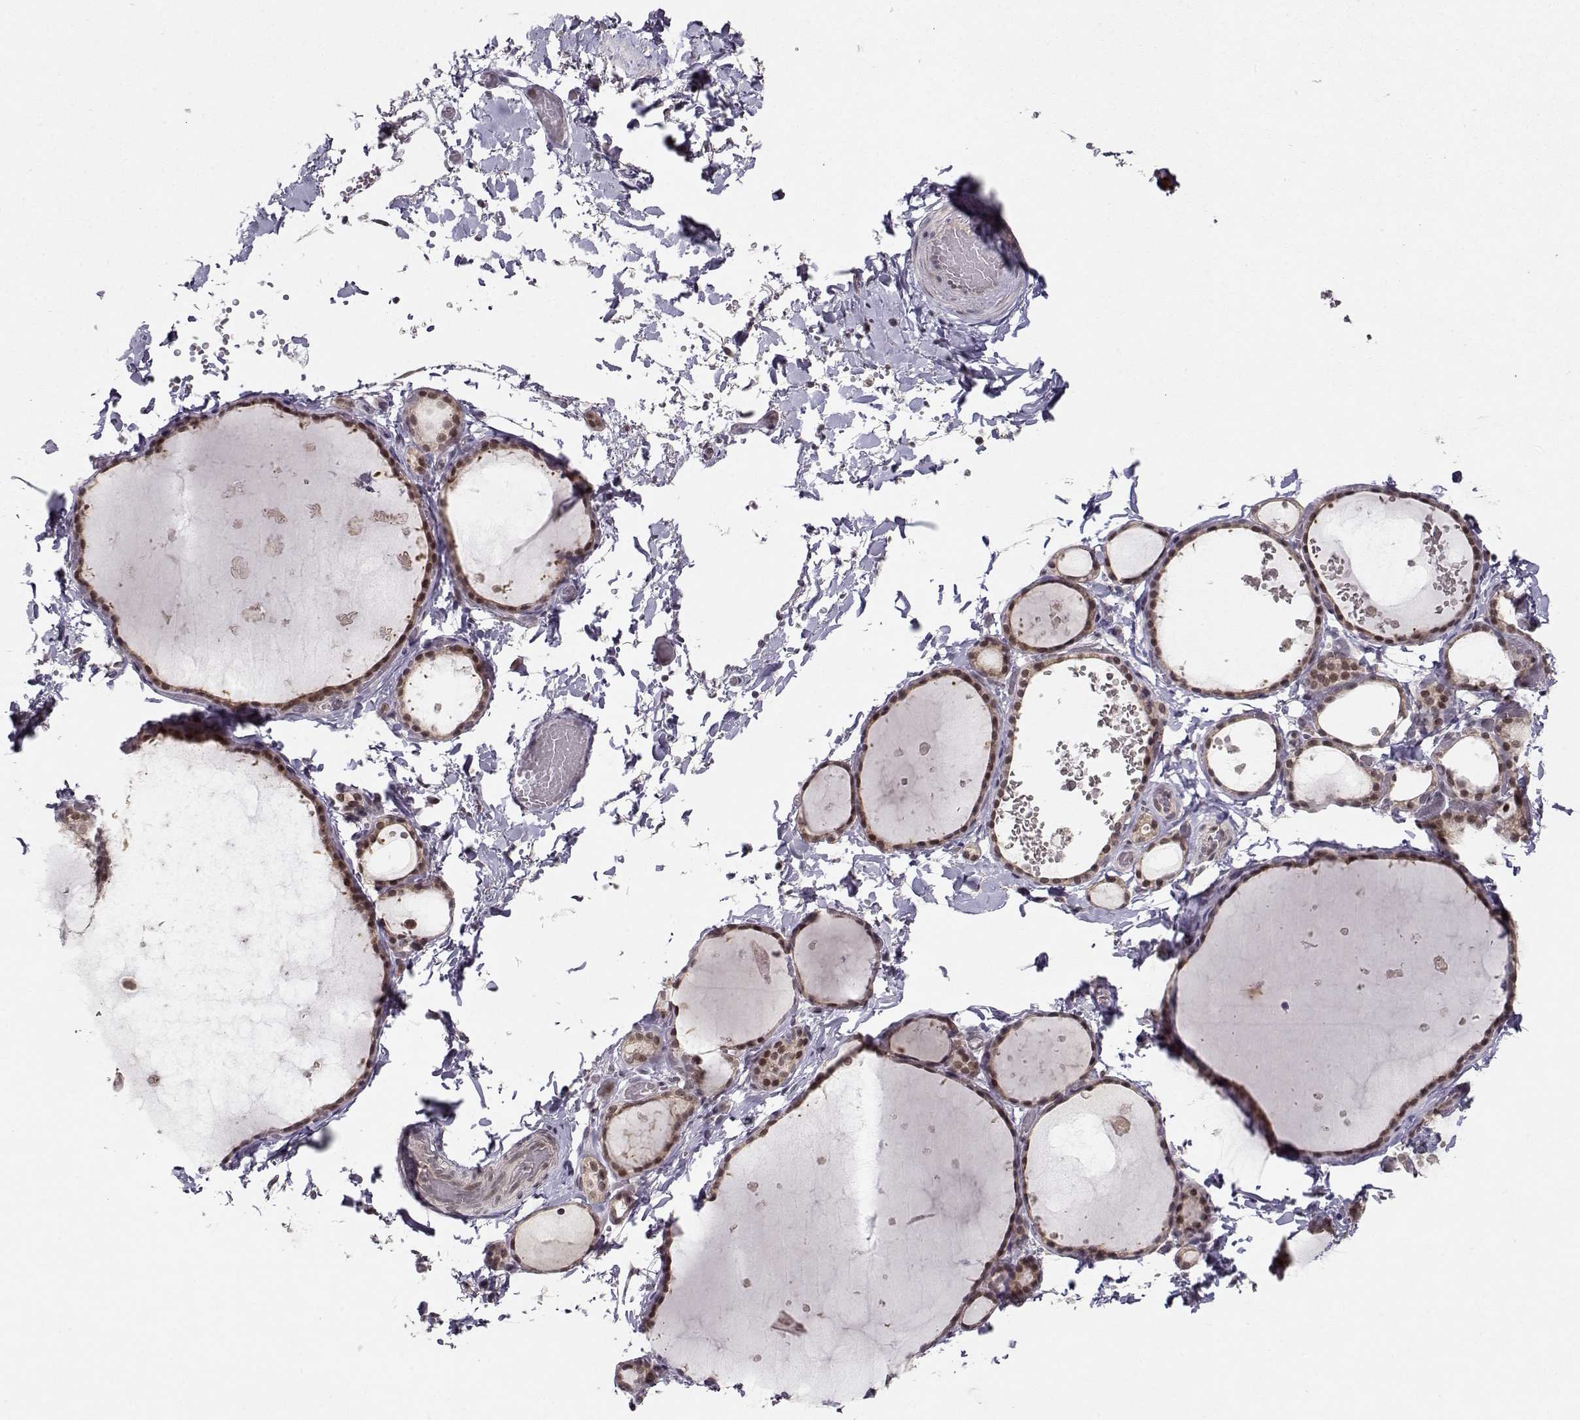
{"staining": {"intensity": "moderate", "quantity": ">75%", "location": "nuclear"}, "tissue": "thyroid gland", "cell_type": "Glandular cells", "image_type": "normal", "snomed": [{"axis": "morphology", "description": "Normal tissue, NOS"}, {"axis": "topography", "description": "Thyroid gland"}], "caption": "Protein expression analysis of unremarkable human thyroid gland reveals moderate nuclear expression in about >75% of glandular cells.", "gene": "CSNK2A1", "patient": {"sex": "female", "age": 56}}